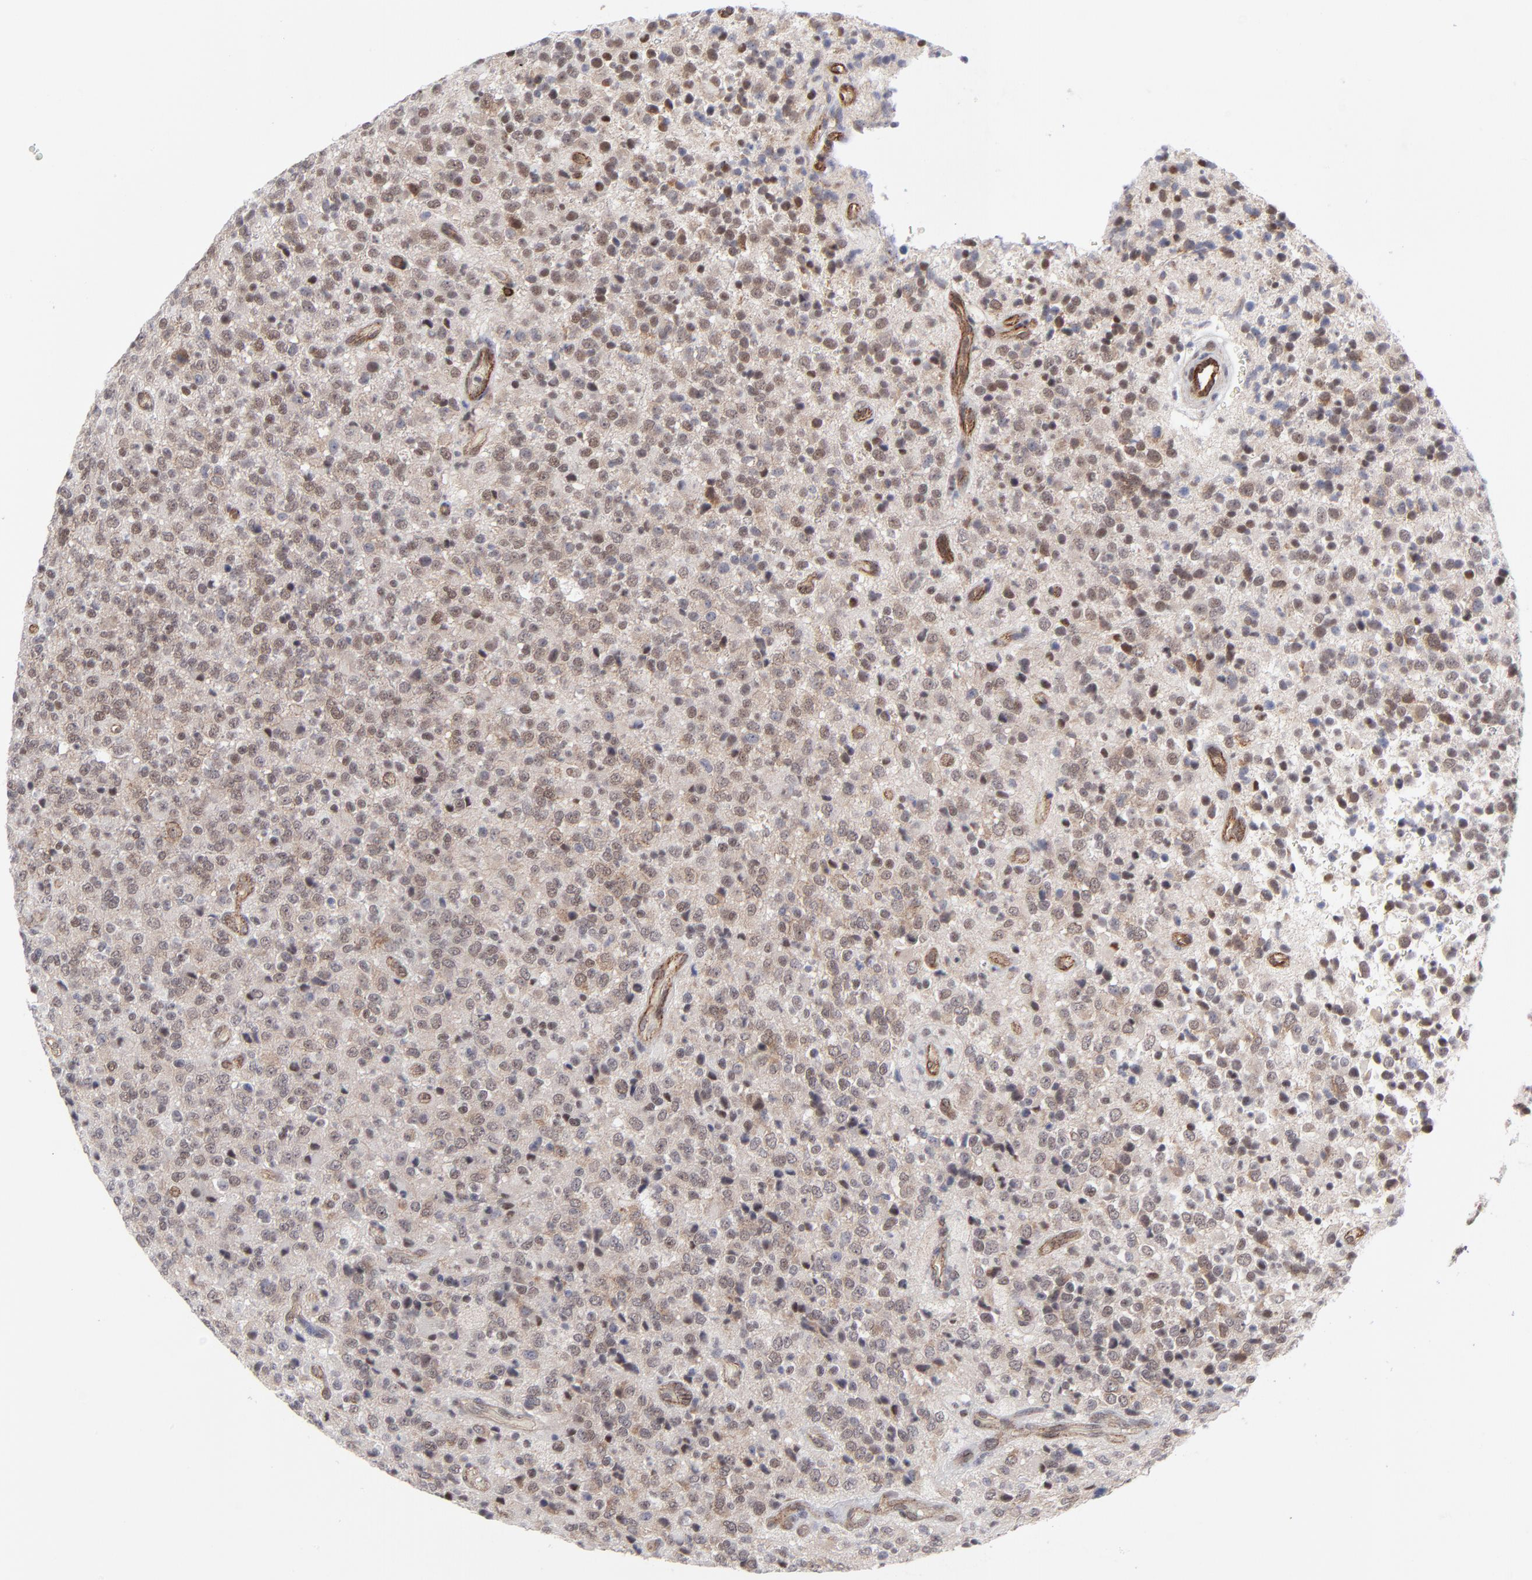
{"staining": {"intensity": "weak", "quantity": "25%-75%", "location": "cytoplasmic/membranous,nuclear"}, "tissue": "glioma", "cell_type": "Tumor cells", "image_type": "cancer", "snomed": [{"axis": "morphology", "description": "Glioma, malignant, High grade"}, {"axis": "topography", "description": "pancreas cauda"}], "caption": "Glioma stained with immunohistochemistry (IHC) reveals weak cytoplasmic/membranous and nuclear expression in approximately 25%-75% of tumor cells. Ihc stains the protein in brown and the nuclei are stained blue.", "gene": "NBN", "patient": {"sex": "male", "age": 60}}